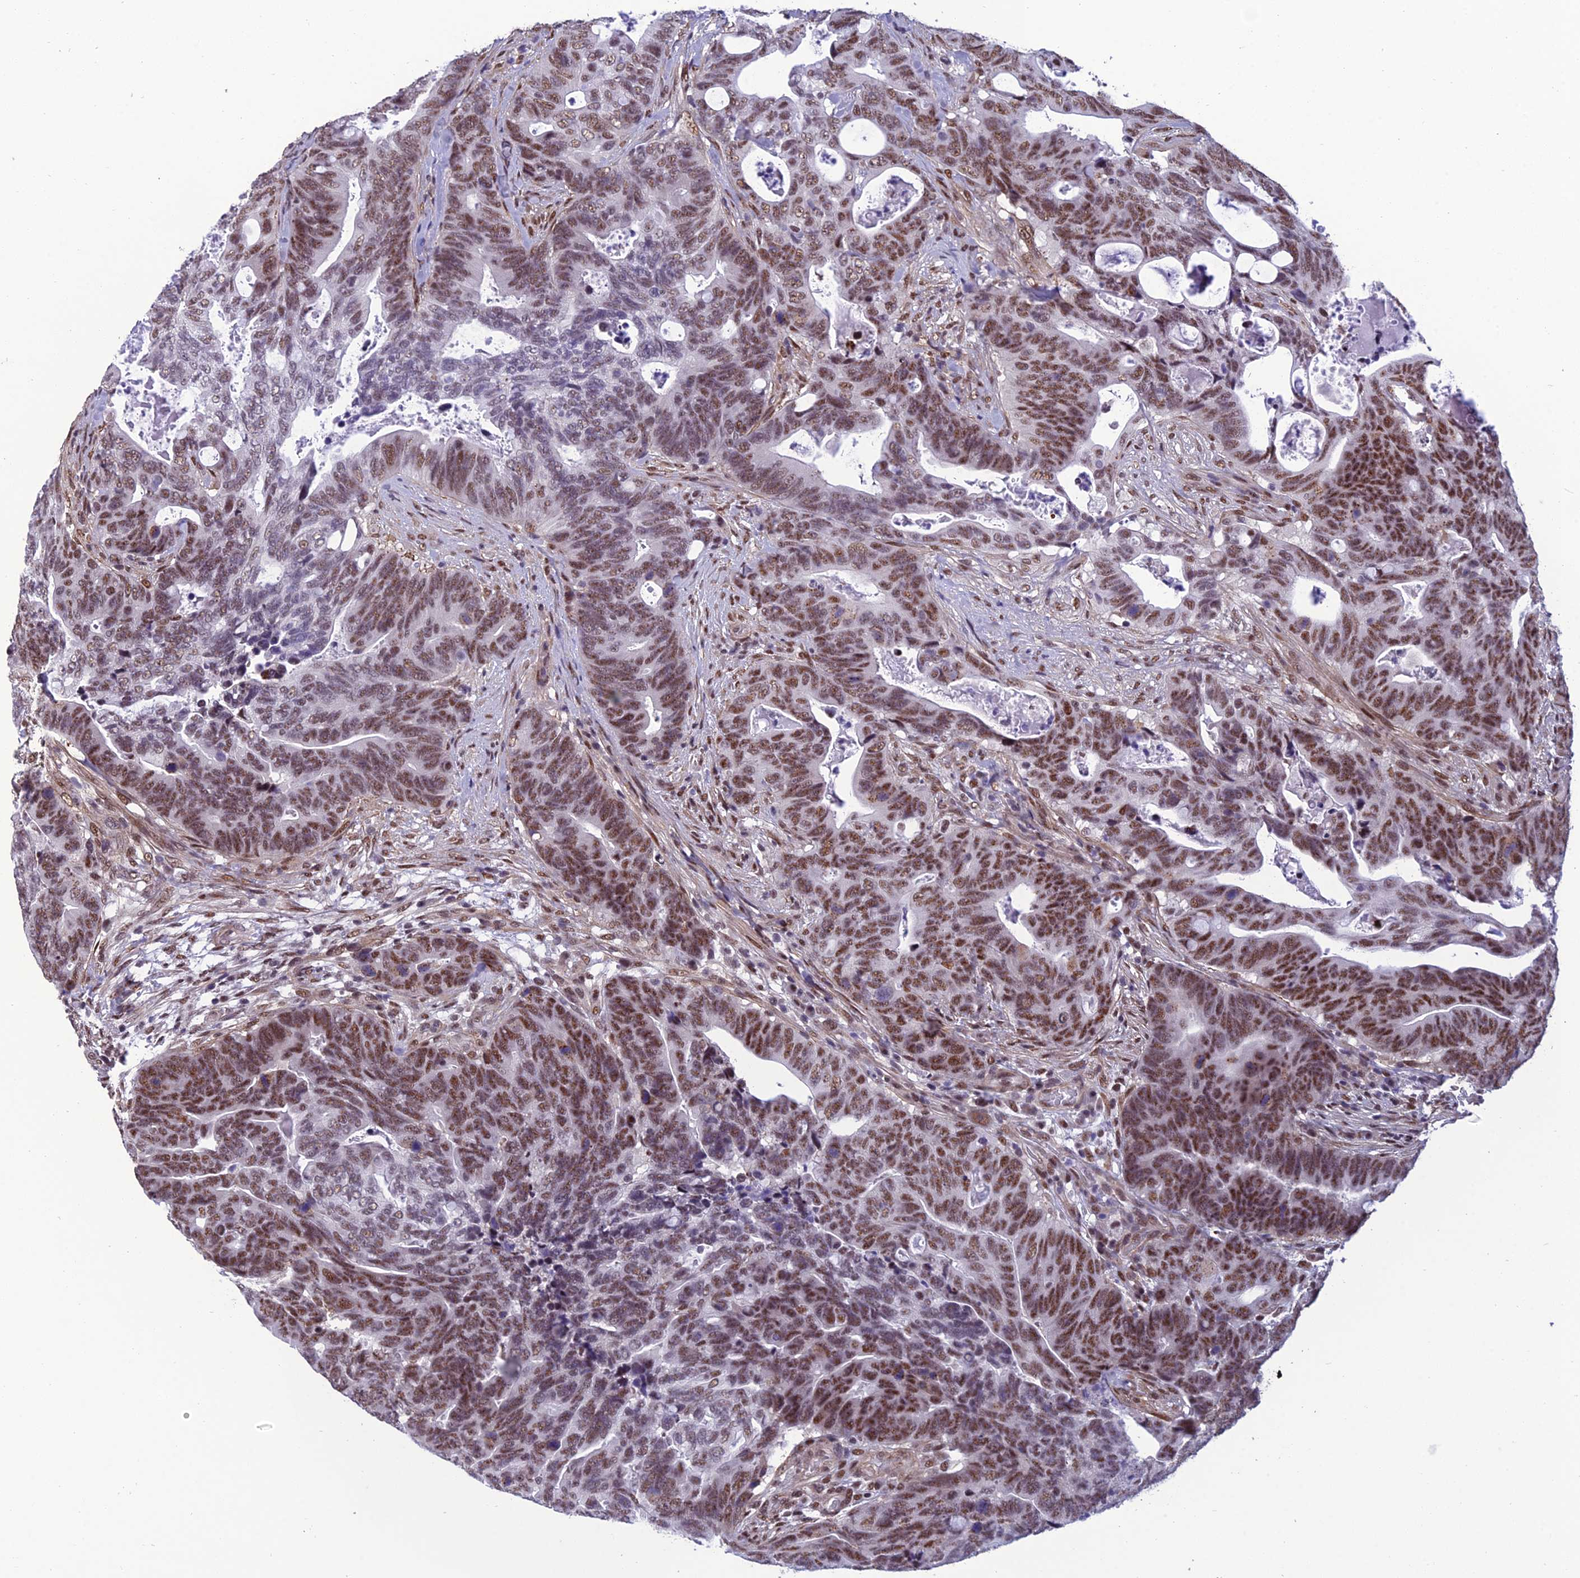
{"staining": {"intensity": "moderate", "quantity": ">75%", "location": "nuclear"}, "tissue": "colorectal cancer", "cell_type": "Tumor cells", "image_type": "cancer", "snomed": [{"axis": "morphology", "description": "Adenocarcinoma, NOS"}, {"axis": "topography", "description": "Colon"}], "caption": "Colorectal cancer (adenocarcinoma) stained for a protein (brown) displays moderate nuclear positive expression in about >75% of tumor cells.", "gene": "RSRC1", "patient": {"sex": "female", "age": 82}}